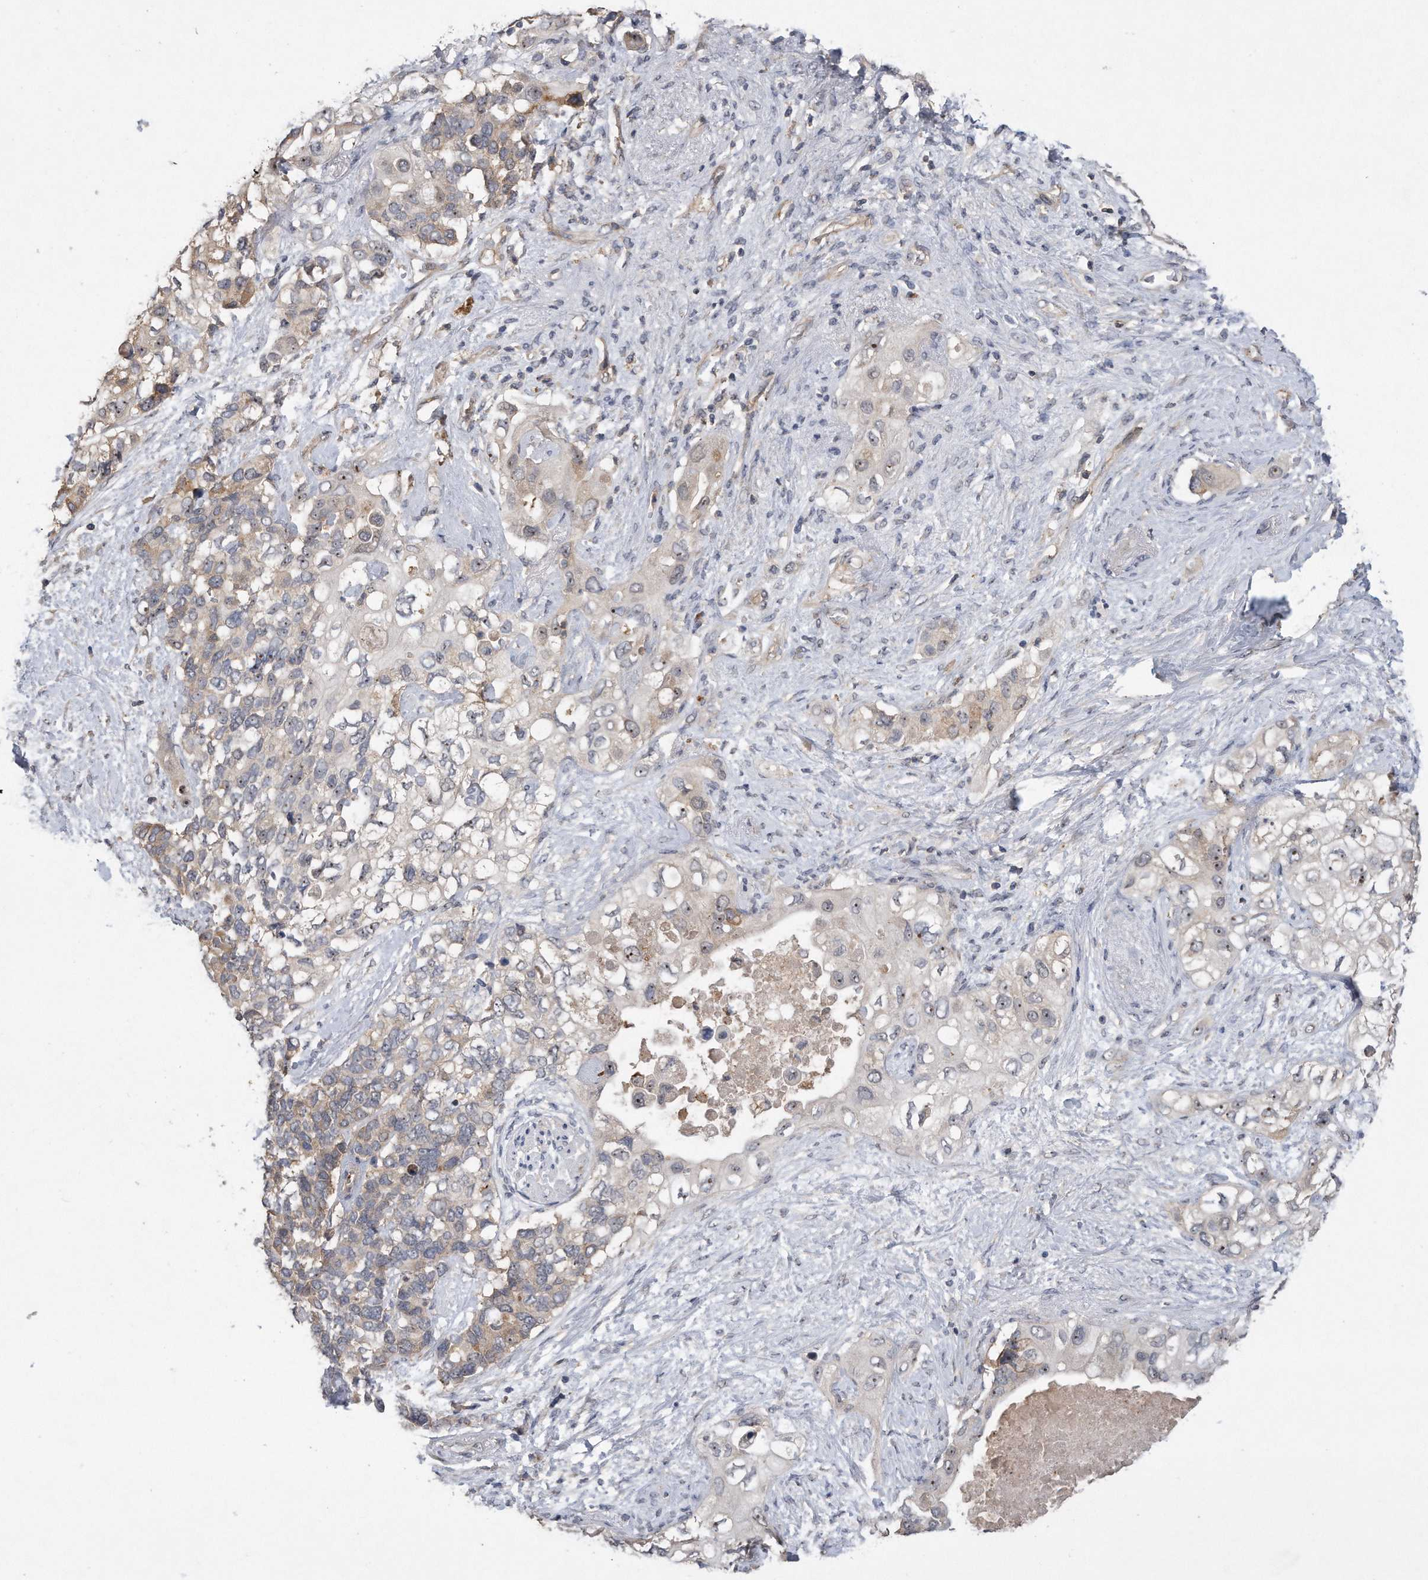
{"staining": {"intensity": "weak", "quantity": "25%-75%", "location": "cytoplasmic/membranous,nuclear"}, "tissue": "pancreatic cancer", "cell_type": "Tumor cells", "image_type": "cancer", "snomed": [{"axis": "morphology", "description": "Adenocarcinoma, NOS"}, {"axis": "topography", "description": "Pancreas"}], "caption": "Pancreatic adenocarcinoma stained with DAB immunohistochemistry (IHC) exhibits low levels of weak cytoplasmic/membranous and nuclear positivity in approximately 25%-75% of tumor cells.", "gene": "PGBD2", "patient": {"sex": "female", "age": 56}}